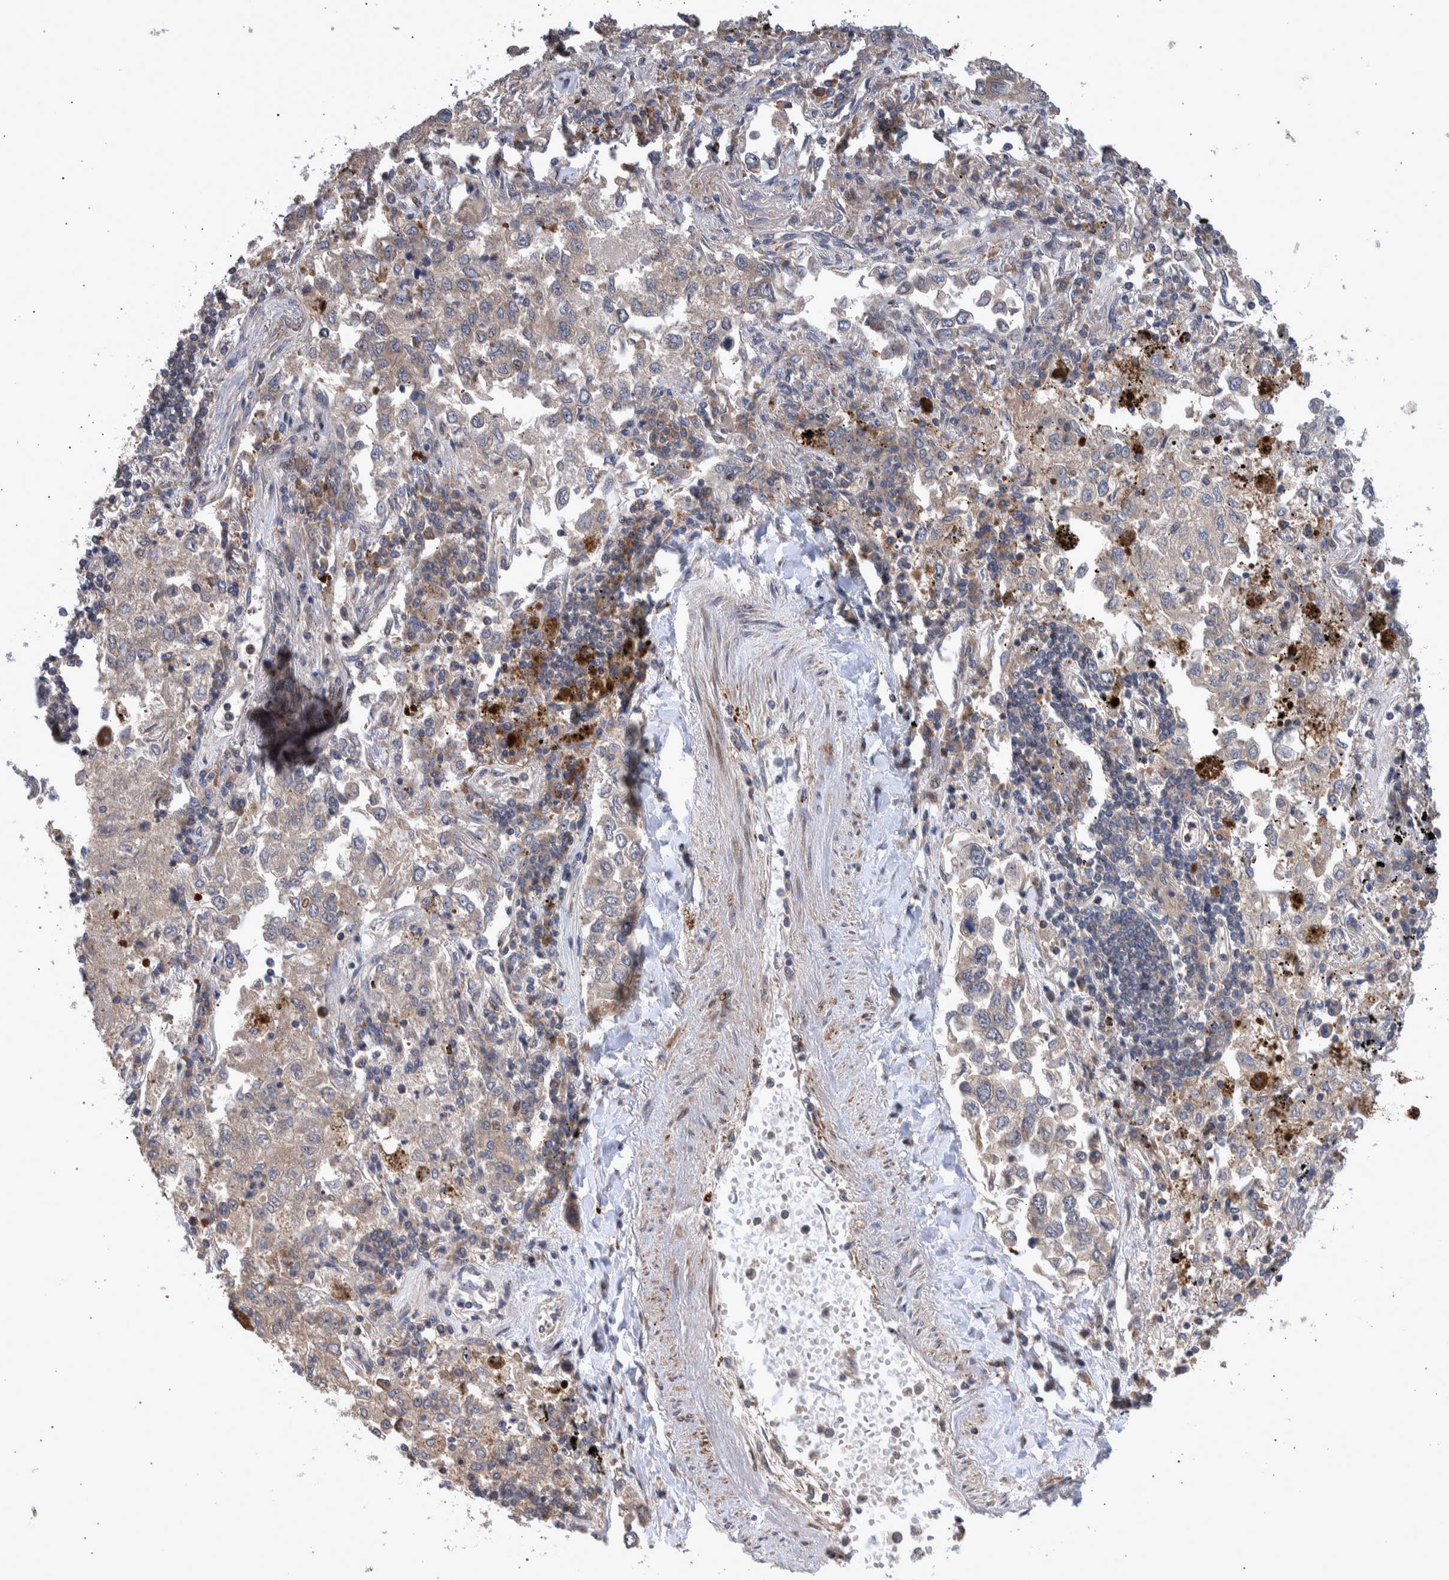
{"staining": {"intensity": "negative", "quantity": "none", "location": "none"}, "tissue": "lung cancer", "cell_type": "Tumor cells", "image_type": "cancer", "snomed": [{"axis": "morphology", "description": "Inflammation, NOS"}, {"axis": "morphology", "description": "Adenocarcinoma, NOS"}, {"axis": "topography", "description": "Lung"}], "caption": "An IHC image of adenocarcinoma (lung) is shown. There is no staining in tumor cells of adenocarcinoma (lung).", "gene": "SHISA6", "patient": {"sex": "male", "age": 63}}